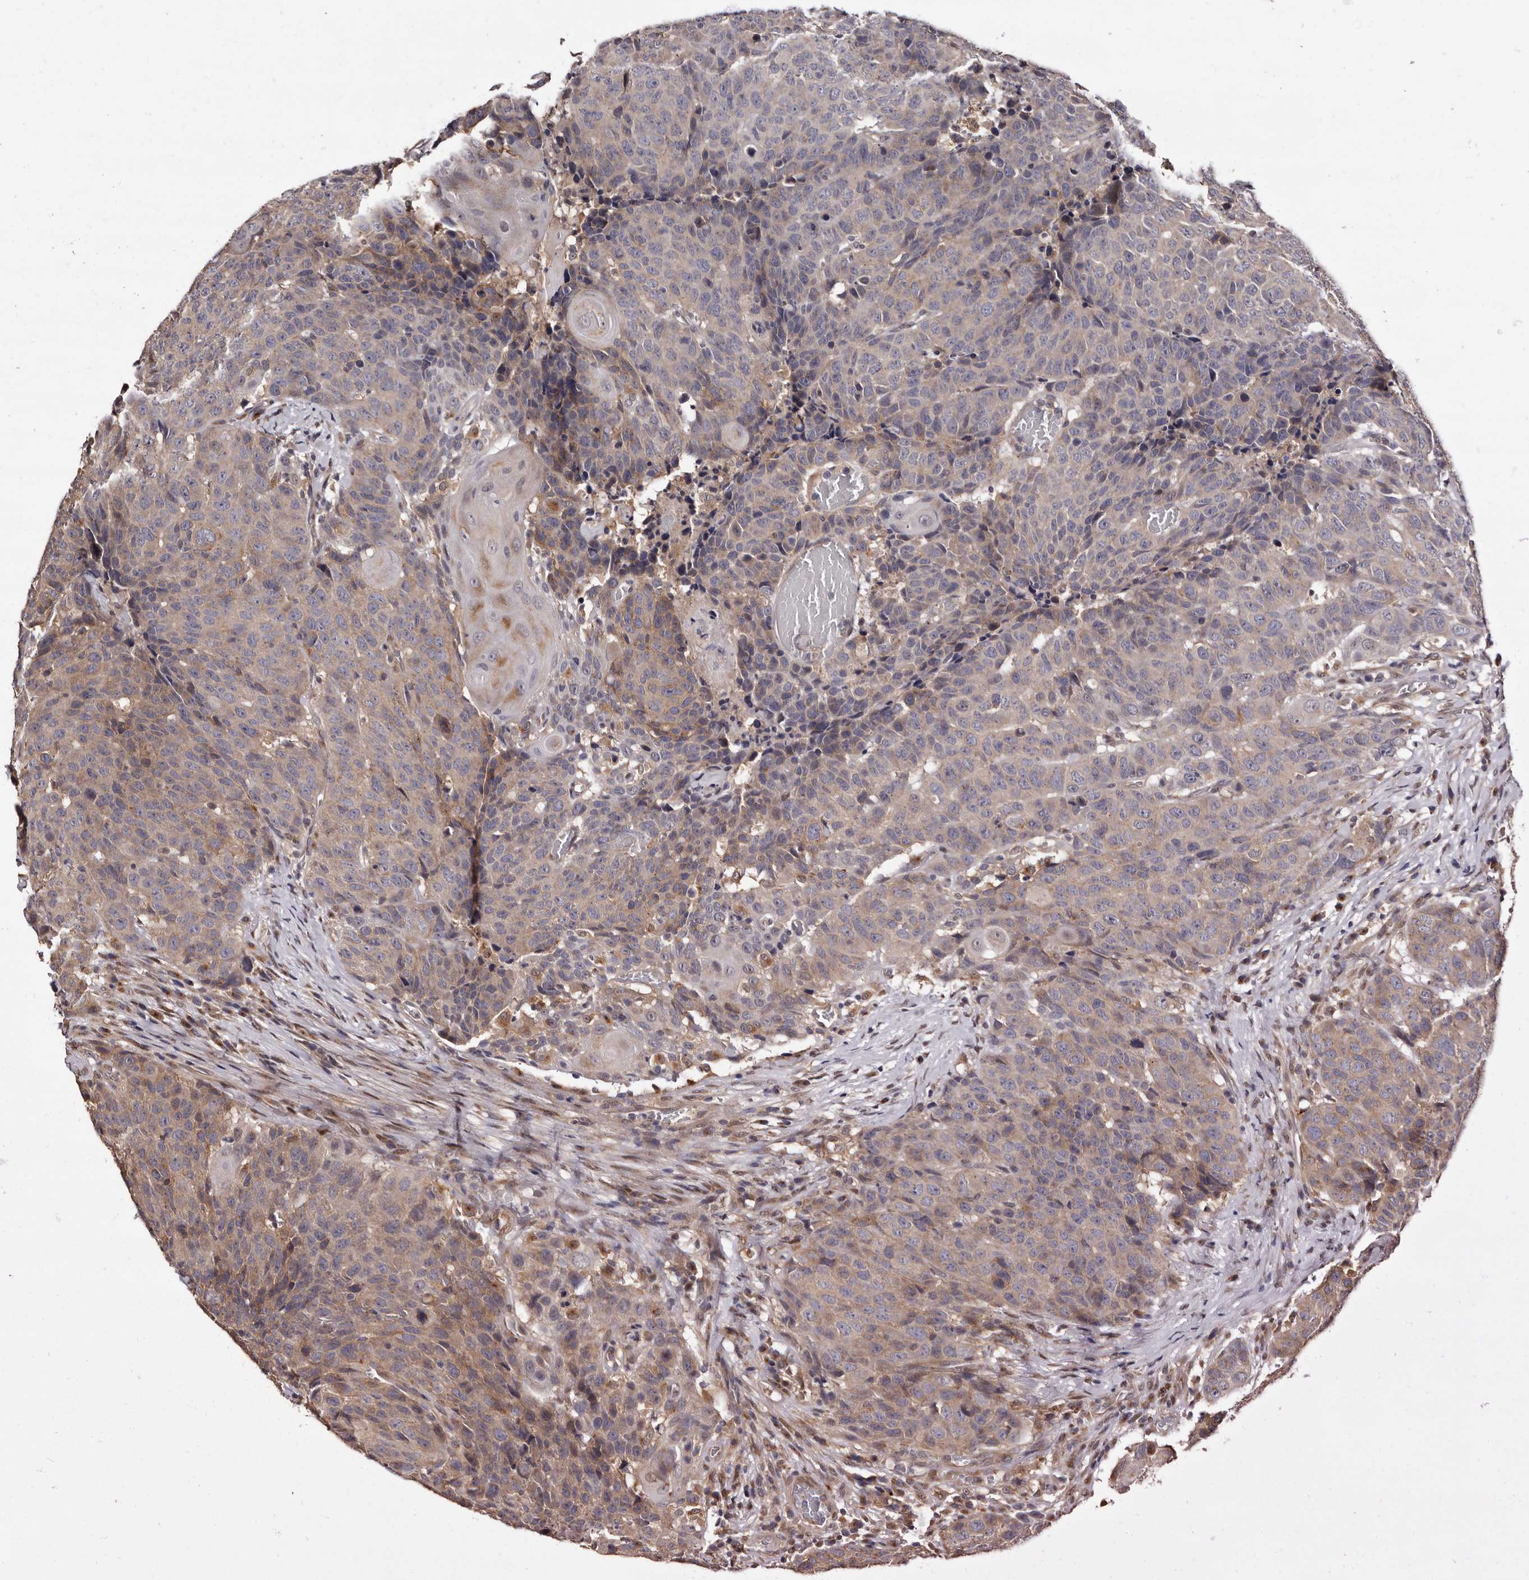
{"staining": {"intensity": "weak", "quantity": "25%-75%", "location": "cytoplasmic/membranous"}, "tissue": "head and neck cancer", "cell_type": "Tumor cells", "image_type": "cancer", "snomed": [{"axis": "morphology", "description": "Squamous cell carcinoma, NOS"}, {"axis": "topography", "description": "Head-Neck"}], "caption": "A micrograph of head and neck cancer stained for a protein exhibits weak cytoplasmic/membranous brown staining in tumor cells.", "gene": "FAM91A1", "patient": {"sex": "male", "age": 66}}